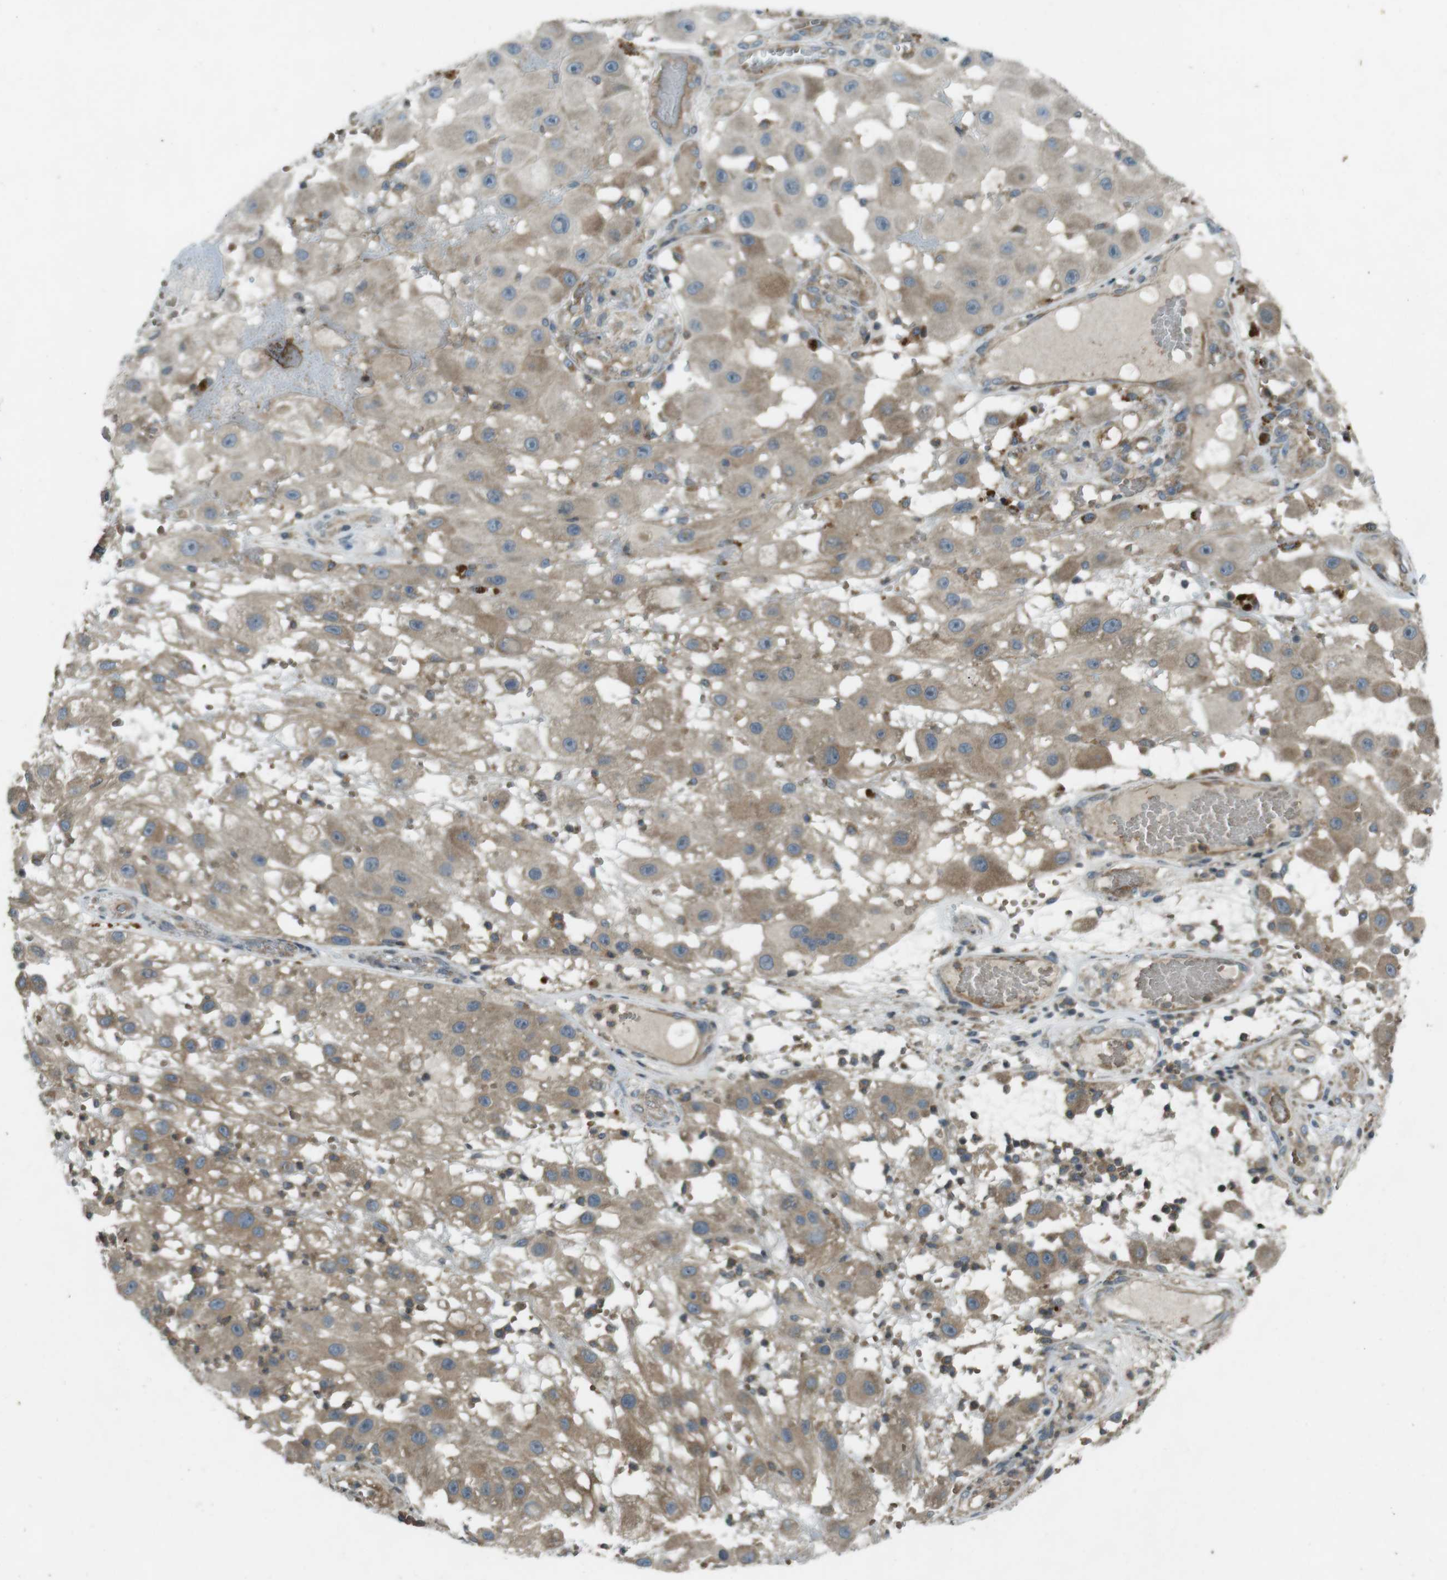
{"staining": {"intensity": "weak", "quantity": ">75%", "location": "cytoplasmic/membranous"}, "tissue": "melanoma", "cell_type": "Tumor cells", "image_type": "cancer", "snomed": [{"axis": "morphology", "description": "Malignant melanoma, NOS"}, {"axis": "topography", "description": "Skin"}], "caption": "Immunohistochemical staining of melanoma displays weak cytoplasmic/membranous protein expression in approximately >75% of tumor cells. The staining was performed using DAB, with brown indicating positive protein expression. Nuclei are stained blue with hematoxylin.", "gene": "ZYX", "patient": {"sex": "female", "age": 81}}